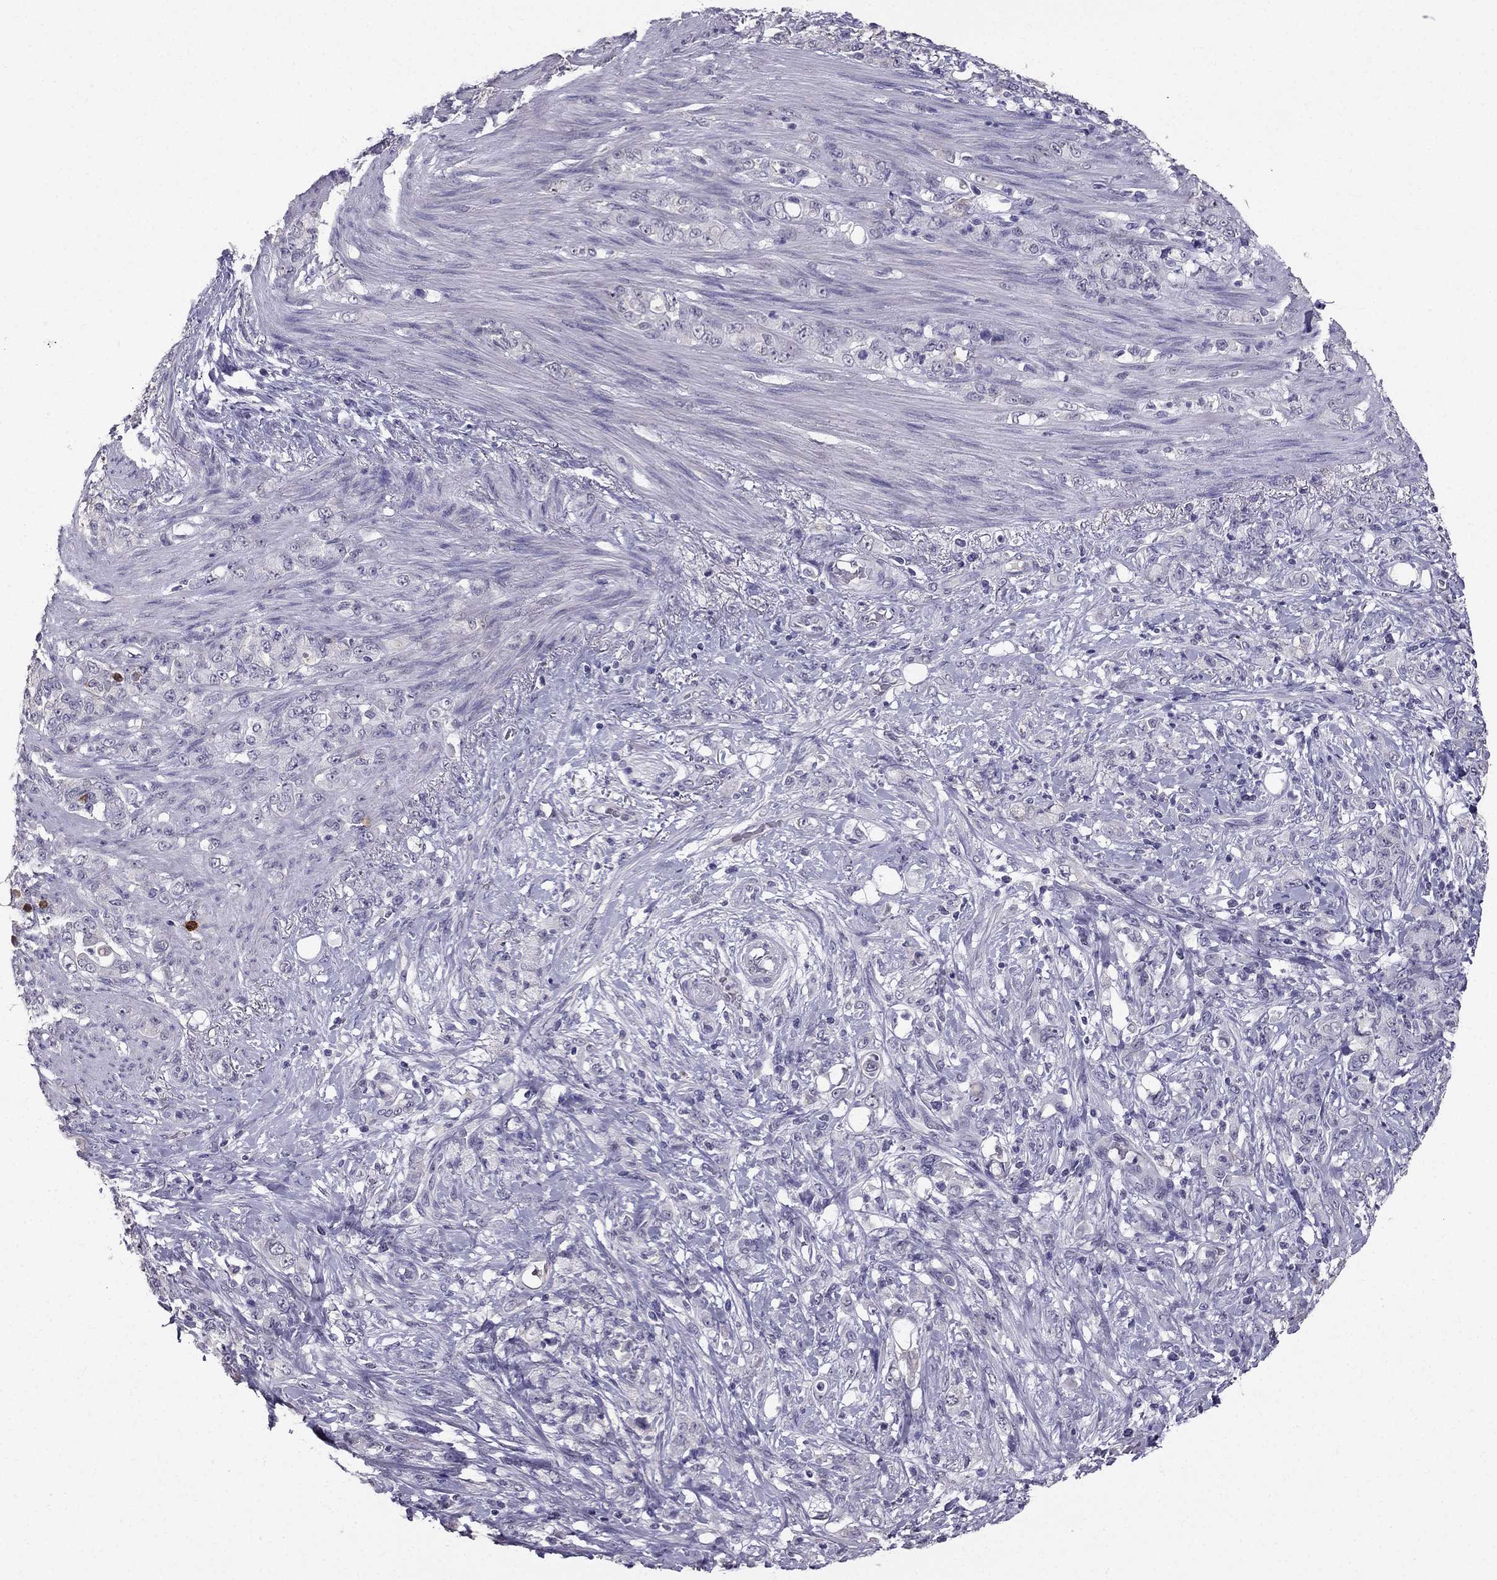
{"staining": {"intensity": "negative", "quantity": "none", "location": "none"}, "tissue": "stomach cancer", "cell_type": "Tumor cells", "image_type": "cancer", "snomed": [{"axis": "morphology", "description": "Adenocarcinoma, NOS"}, {"axis": "topography", "description": "Stomach"}], "caption": "Immunohistochemistry (IHC) image of neoplastic tissue: human stomach cancer (adenocarcinoma) stained with DAB demonstrates no significant protein positivity in tumor cells.", "gene": "SCG5", "patient": {"sex": "female", "age": 79}}